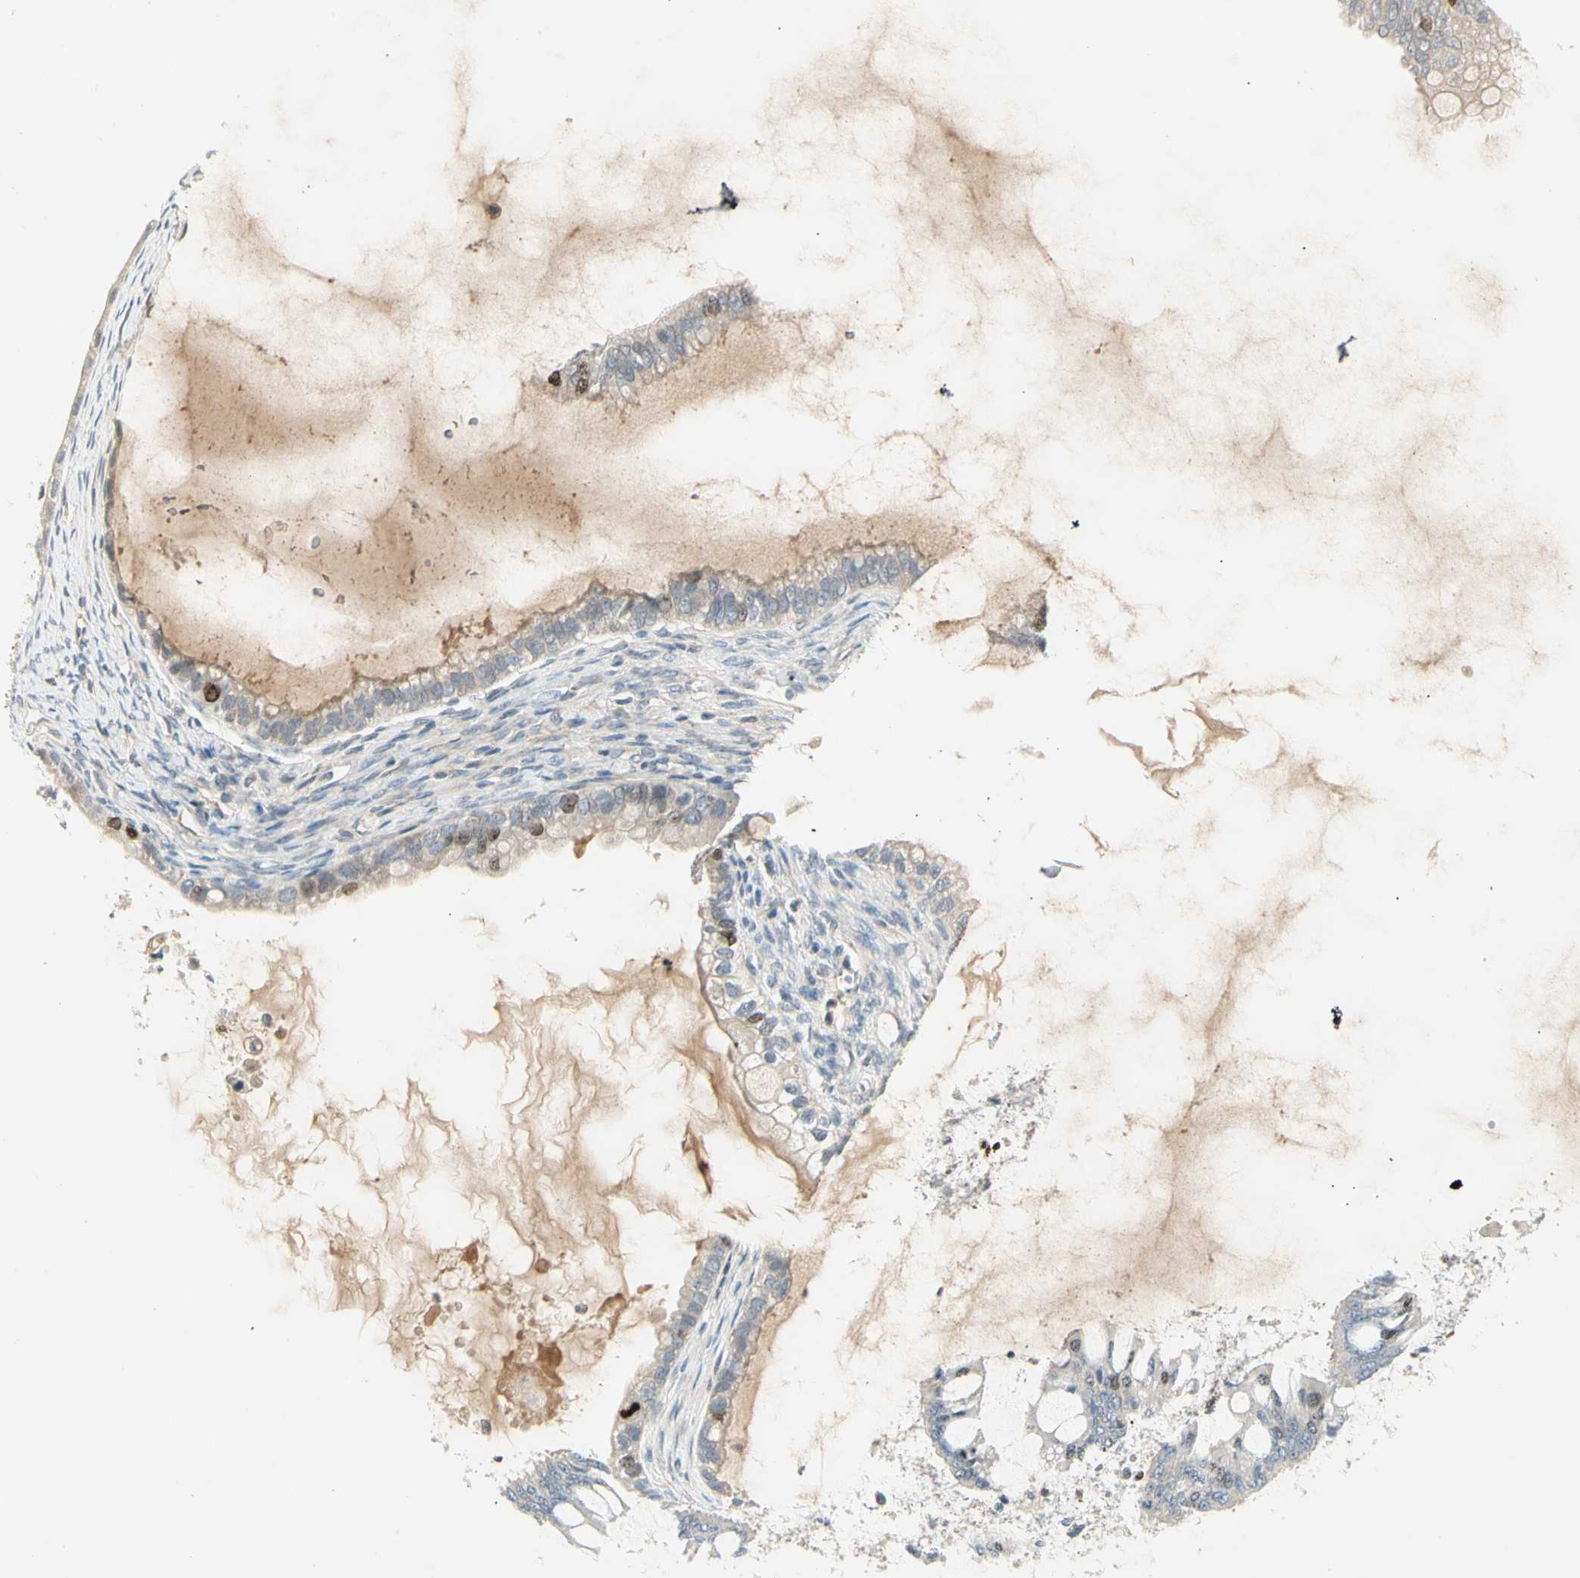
{"staining": {"intensity": "weak", "quantity": "<25%", "location": "nuclear"}, "tissue": "ovarian cancer", "cell_type": "Tumor cells", "image_type": "cancer", "snomed": [{"axis": "morphology", "description": "Cystadenocarcinoma, mucinous, NOS"}, {"axis": "topography", "description": "Ovary"}], "caption": "Histopathology image shows no protein positivity in tumor cells of ovarian cancer (mucinous cystadenocarcinoma) tissue.", "gene": "PITX1", "patient": {"sex": "female", "age": 80}}